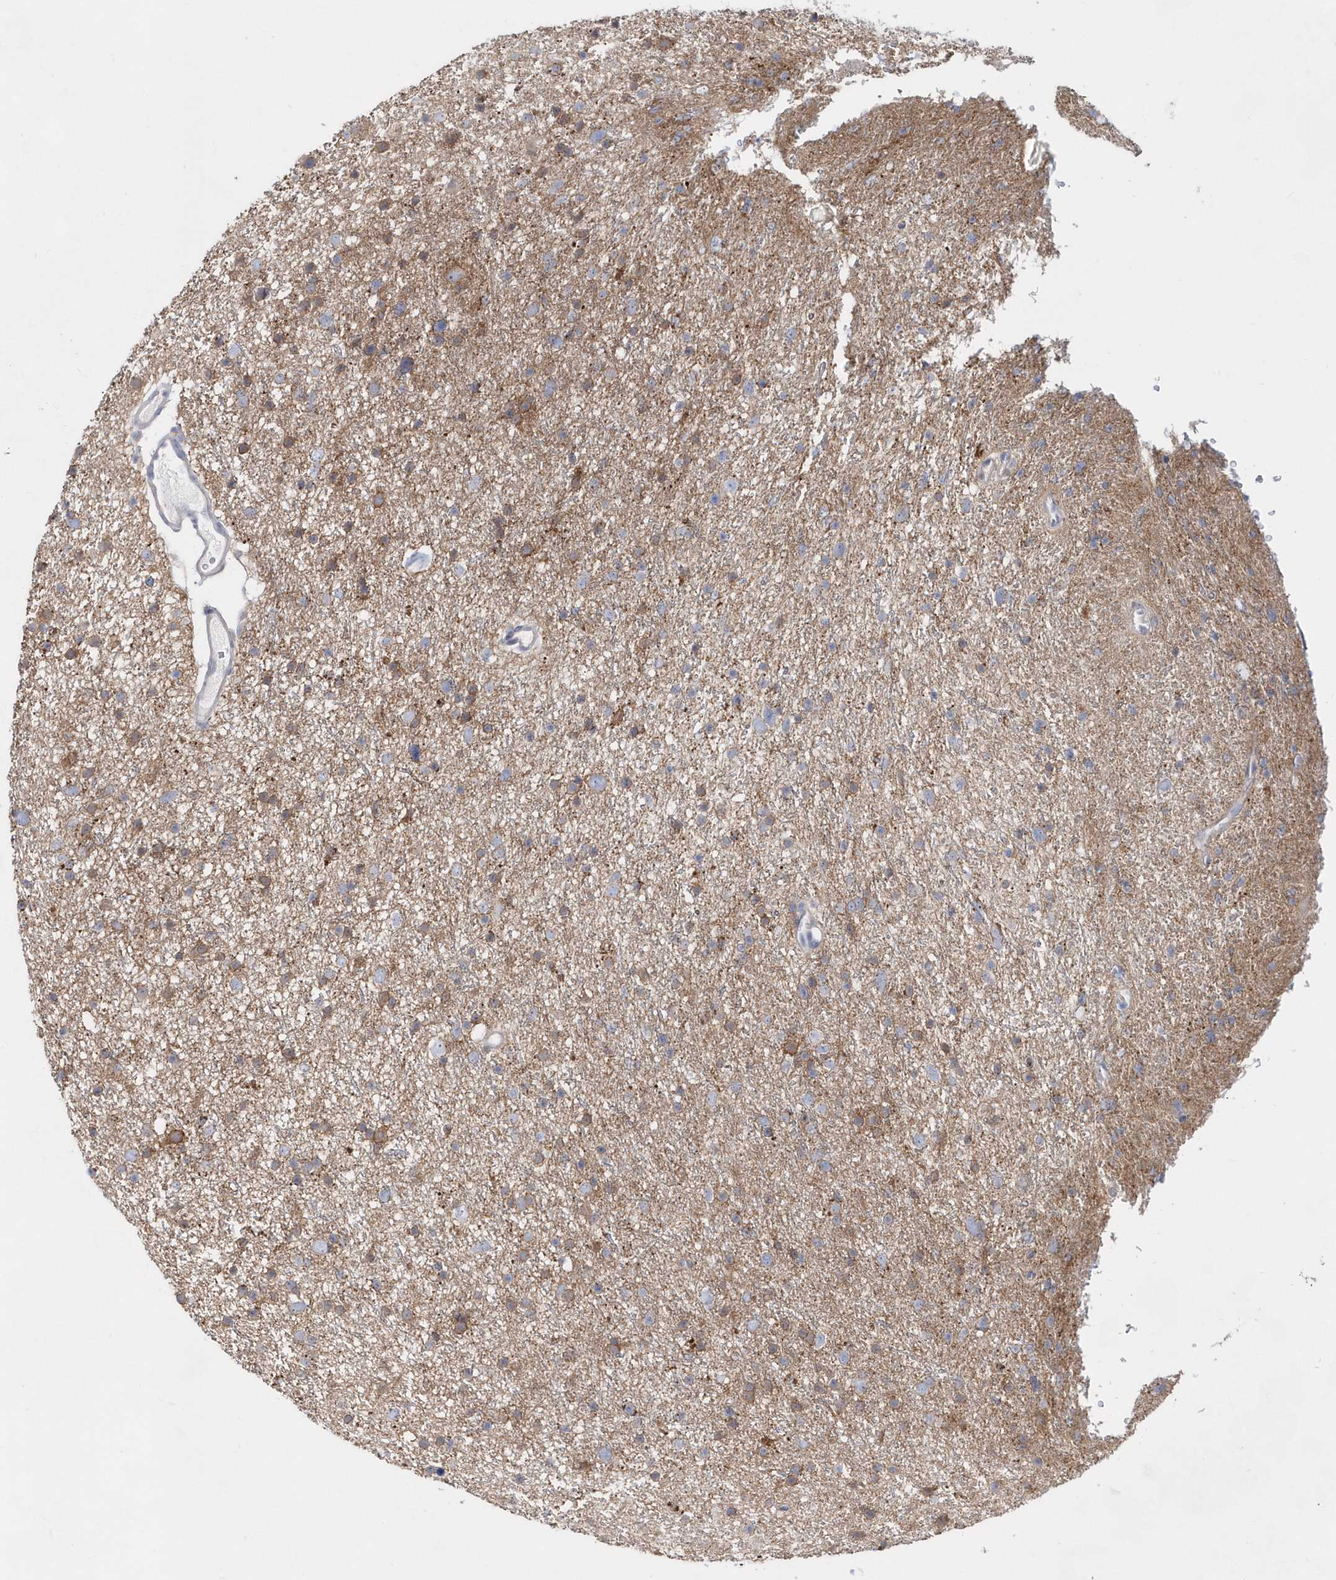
{"staining": {"intensity": "moderate", "quantity": "<25%", "location": "cytoplasmic/membranous"}, "tissue": "glioma", "cell_type": "Tumor cells", "image_type": "cancer", "snomed": [{"axis": "morphology", "description": "Glioma, malignant, Low grade"}, {"axis": "topography", "description": "Cerebral cortex"}], "caption": "Malignant glioma (low-grade) stained with immunohistochemistry (IHC) exhibits moderate cytoplasmic/membranous expression in about <25% of tumor cells.", "gene": "BDH2", "patient": {"sex": "female", "age": 39}}